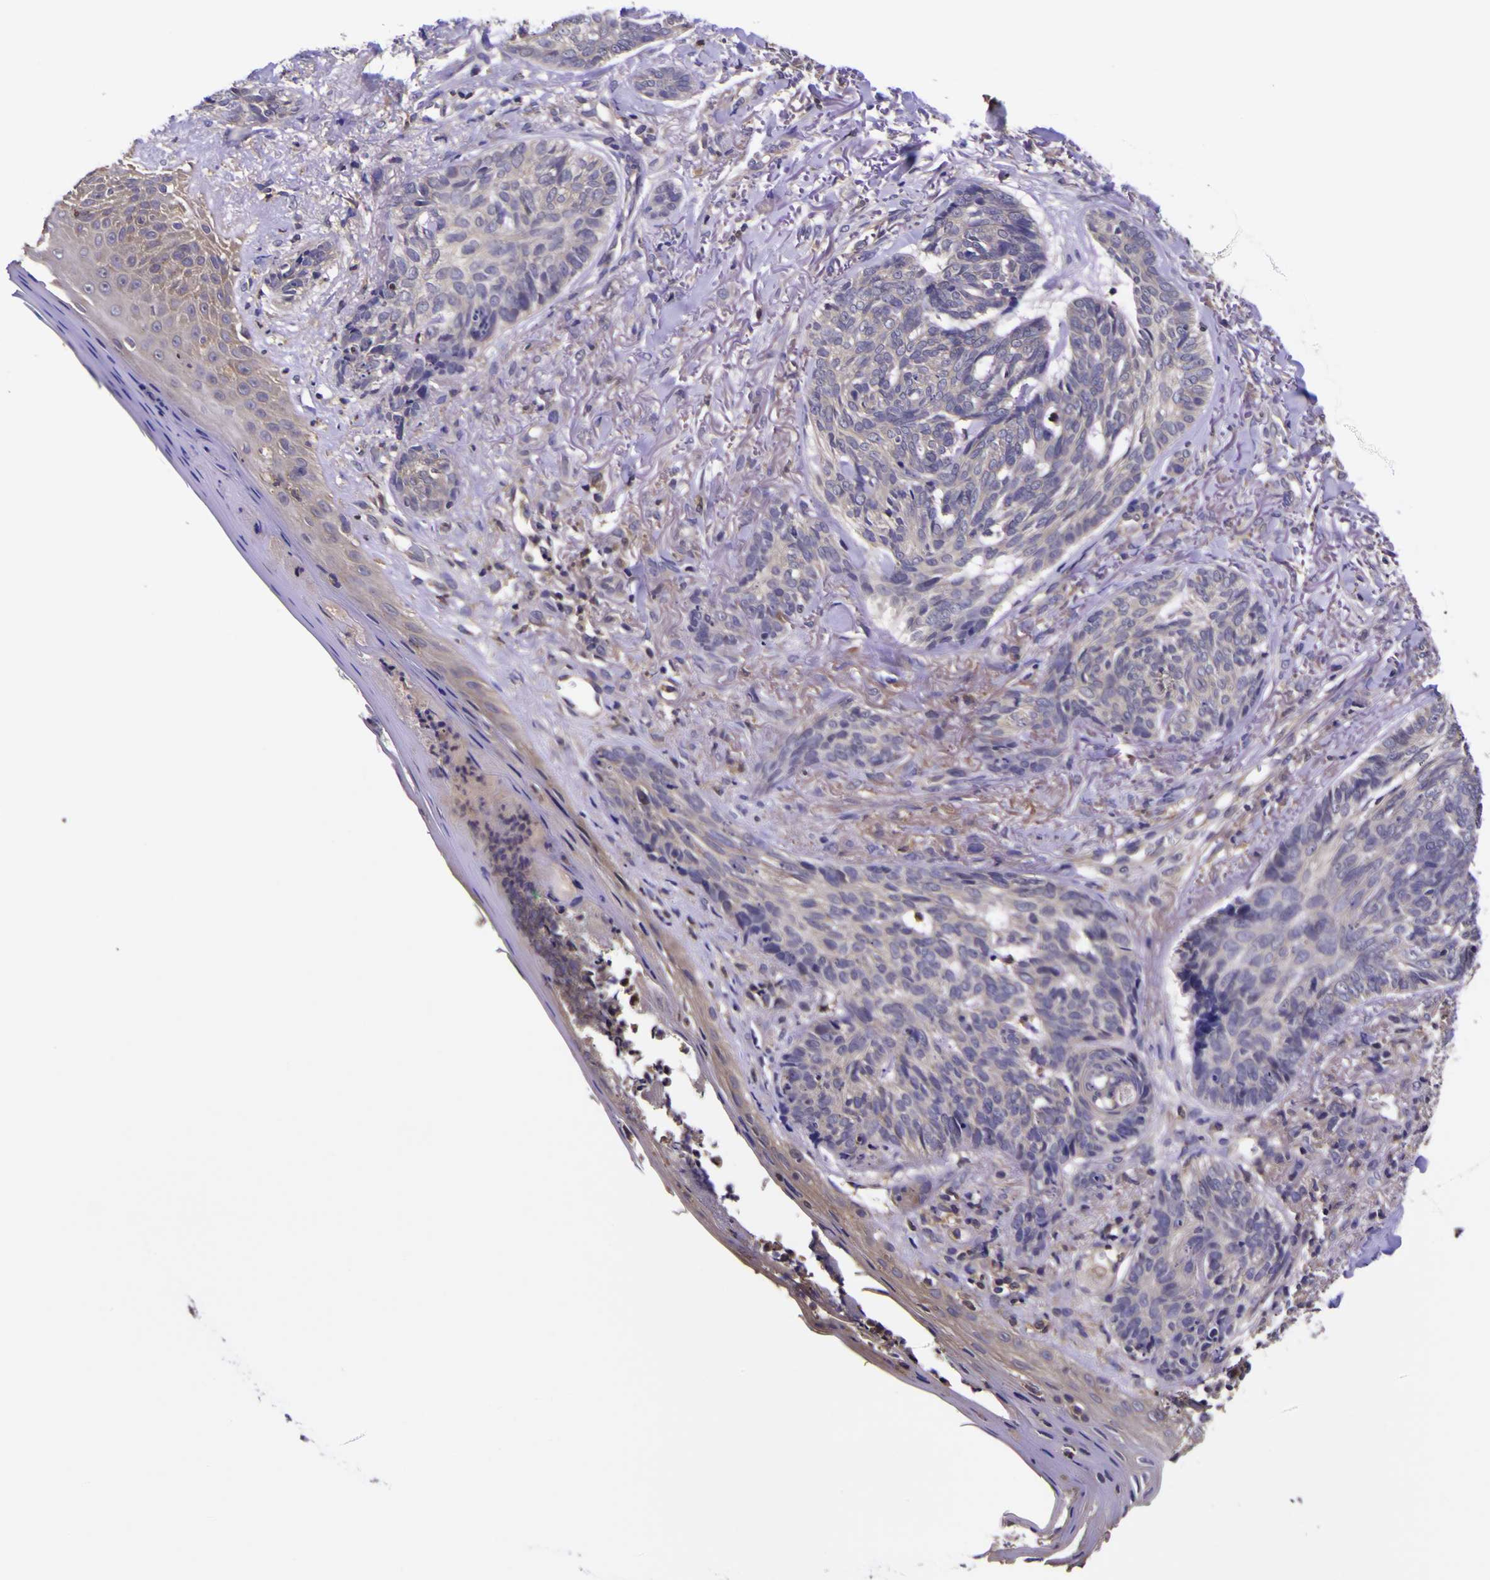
{"staining": {"intensity": "negative", "quantity": "none", "location": "none"}, "tissue": "skin cancer", "cell_type": "Tumor cells", "image_type": "cancer", "snomed": [{"axis": "morphology", "description": "Basal cell carcinoma"}, {"axis": "topography", "description": "Skin"}], "caption": "Tumor cells are negative for brown protein staining in skin cancer.", "gene": "MAPK14", "patient": {"sex": "male", "age": 43}}